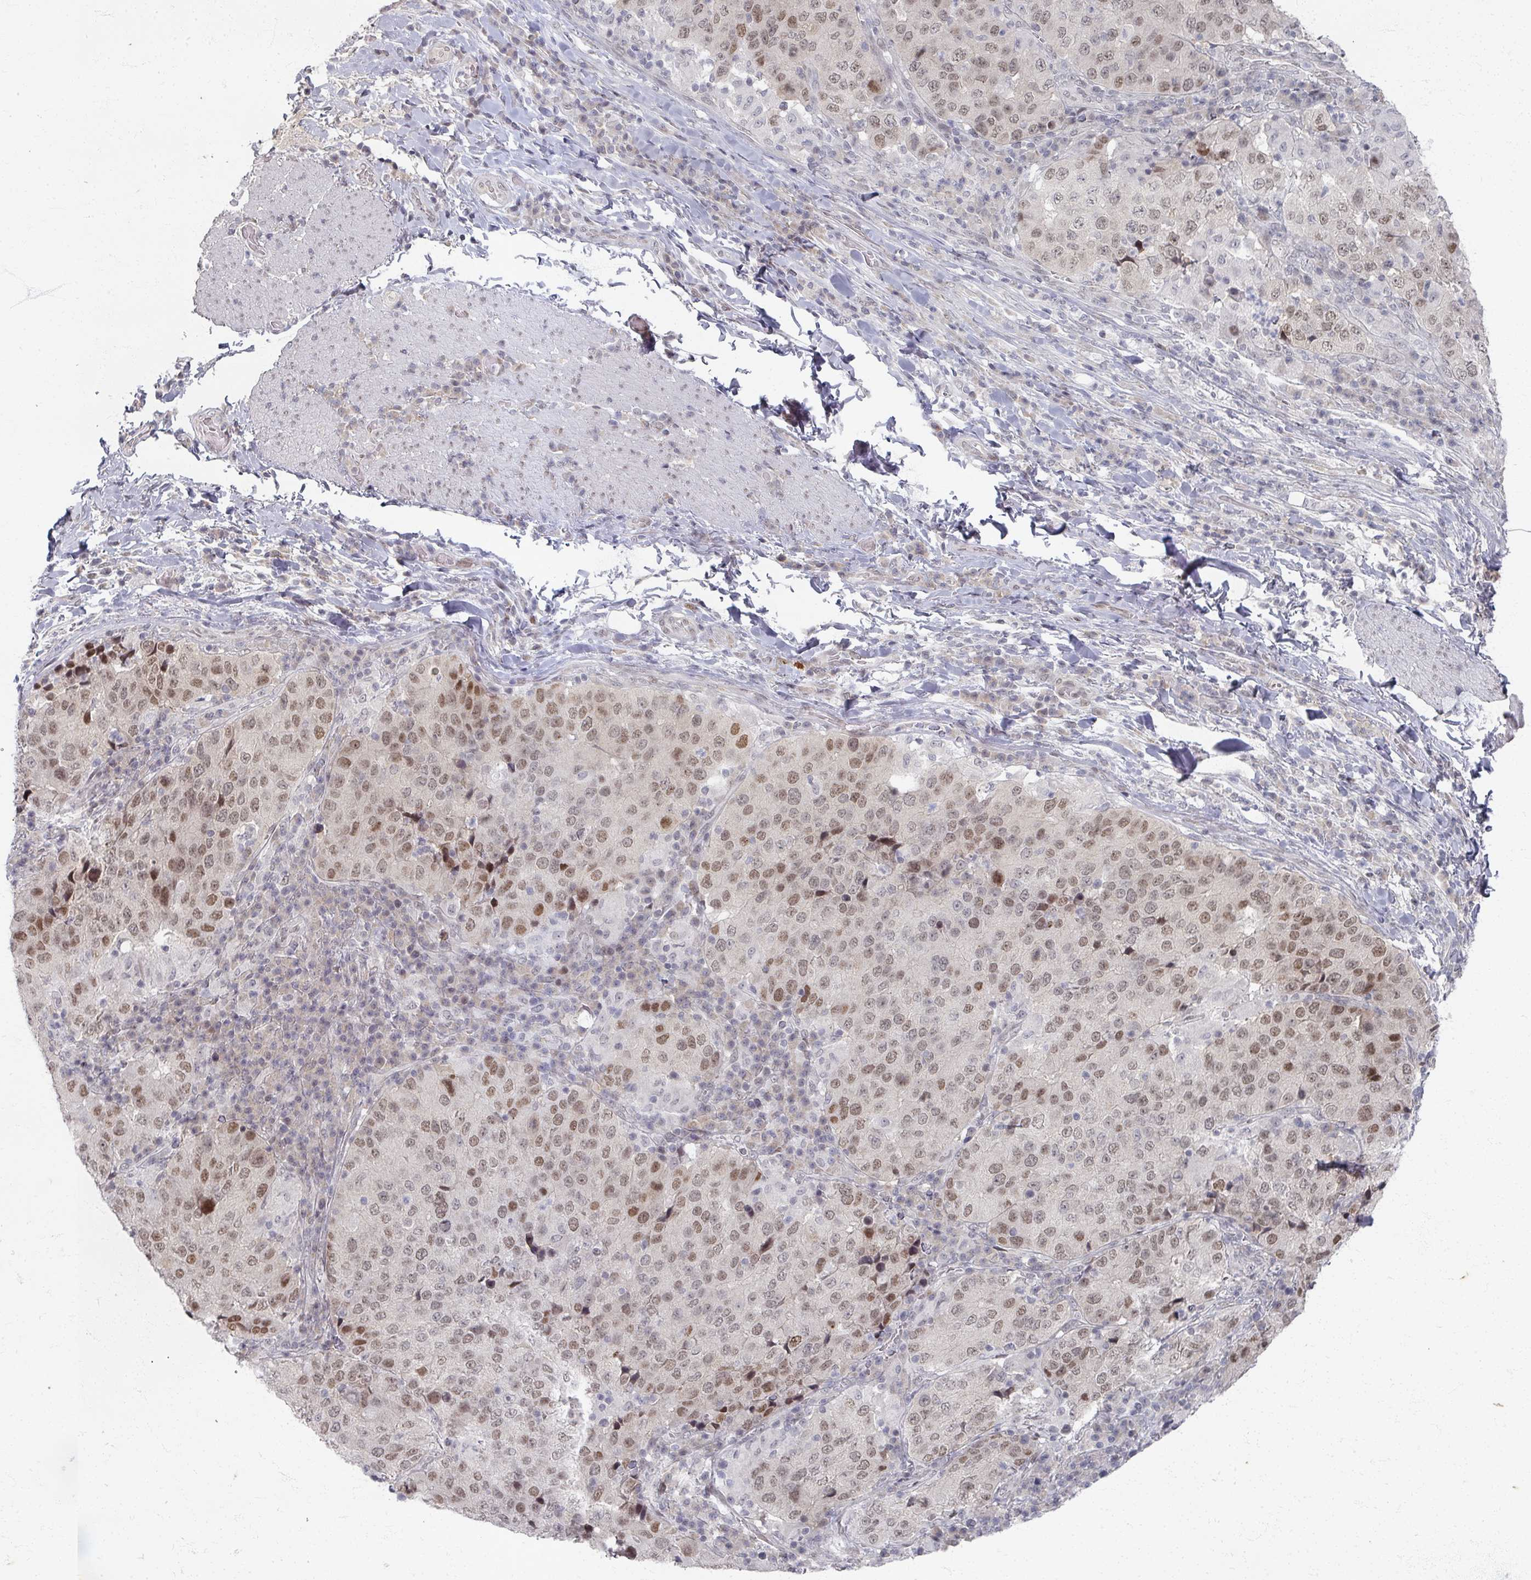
{"staining": {"intensity": "moderate", "quantity": ">75%", "location": "nuclear"}, "tissue": "stomach cancer", "cell_type": "Tumor cells", "image_type": "cancer", "snomed": [{"axis": "morphology", "description": "Adenocarcinoma, NOS"}, {"axis": "topography", "description": "Stomach"}], "caption": "Immunohistochemical staining of human stomach cancer (adenocarcinoma) shows medium levels of moderate nuclear staining in about >75% of tumor cells. The staining was performed using DAB (3,3'-diaminobenzidine), with brown indicating positive protein expression. Nuclei are stained blue with hematoxylin.", "gene": "PSKH1", "patient": {"sex": "male", "age": 71}}